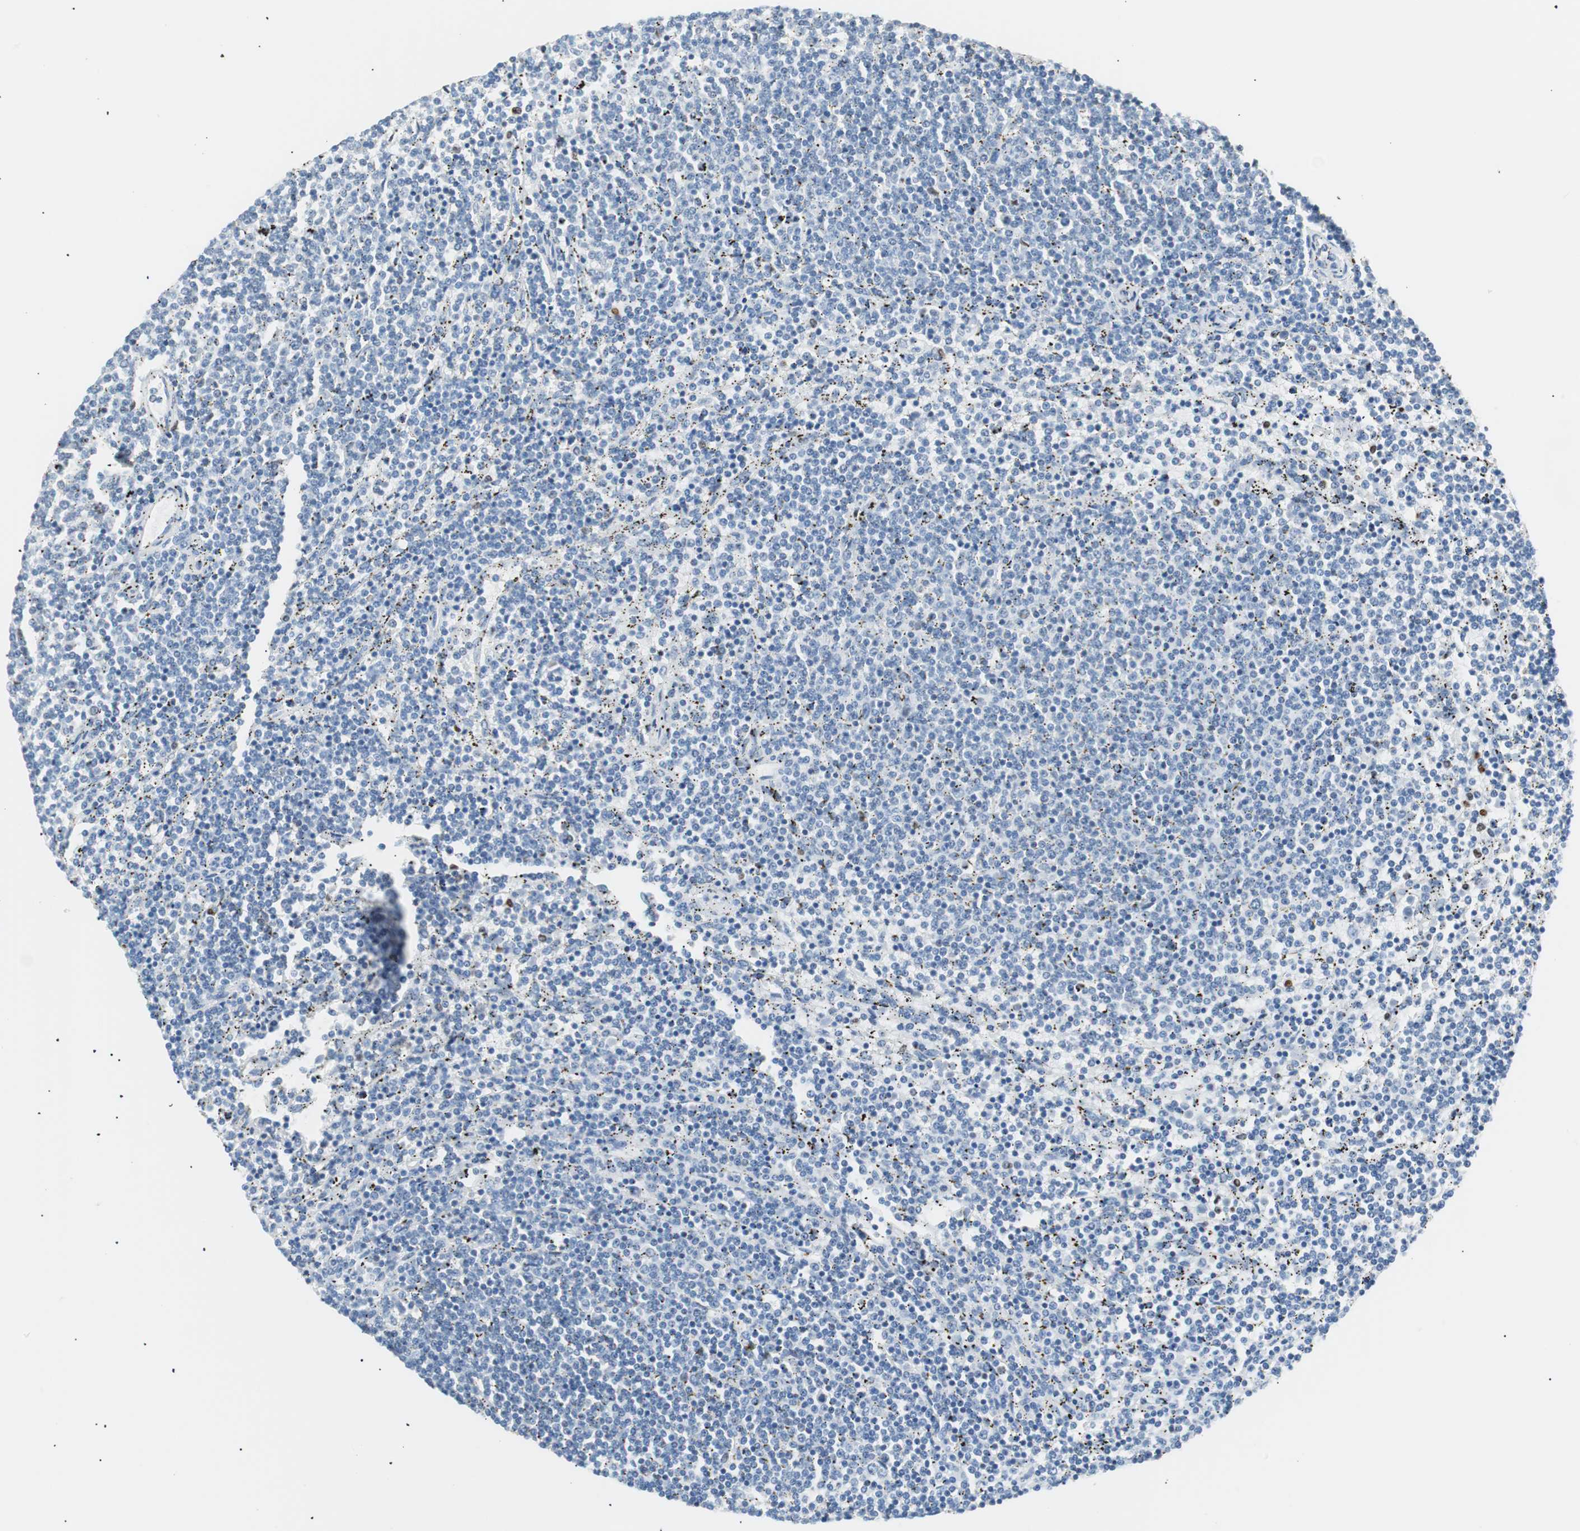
{"staining": {"intensity": "negative", "quantity": "none", "location": "none"}, "tissue": "lymphoma", "cell_type": "Tumor cells", "image_type": "cancer", "snomed": [{"axis": "morphology", "description": "Malignant lymphoma, non-Hodgkin's type, Low grade"}, {"axis": "topography", "description": "Spleen"}], "caption": "Immunohistochemistry of low-grade malignant lymphoma, non-Hodgkin's type exhibits no expression in tumor cells.", "gene": "CEBPB", "patient": {"sex": "female", "age": 50}}